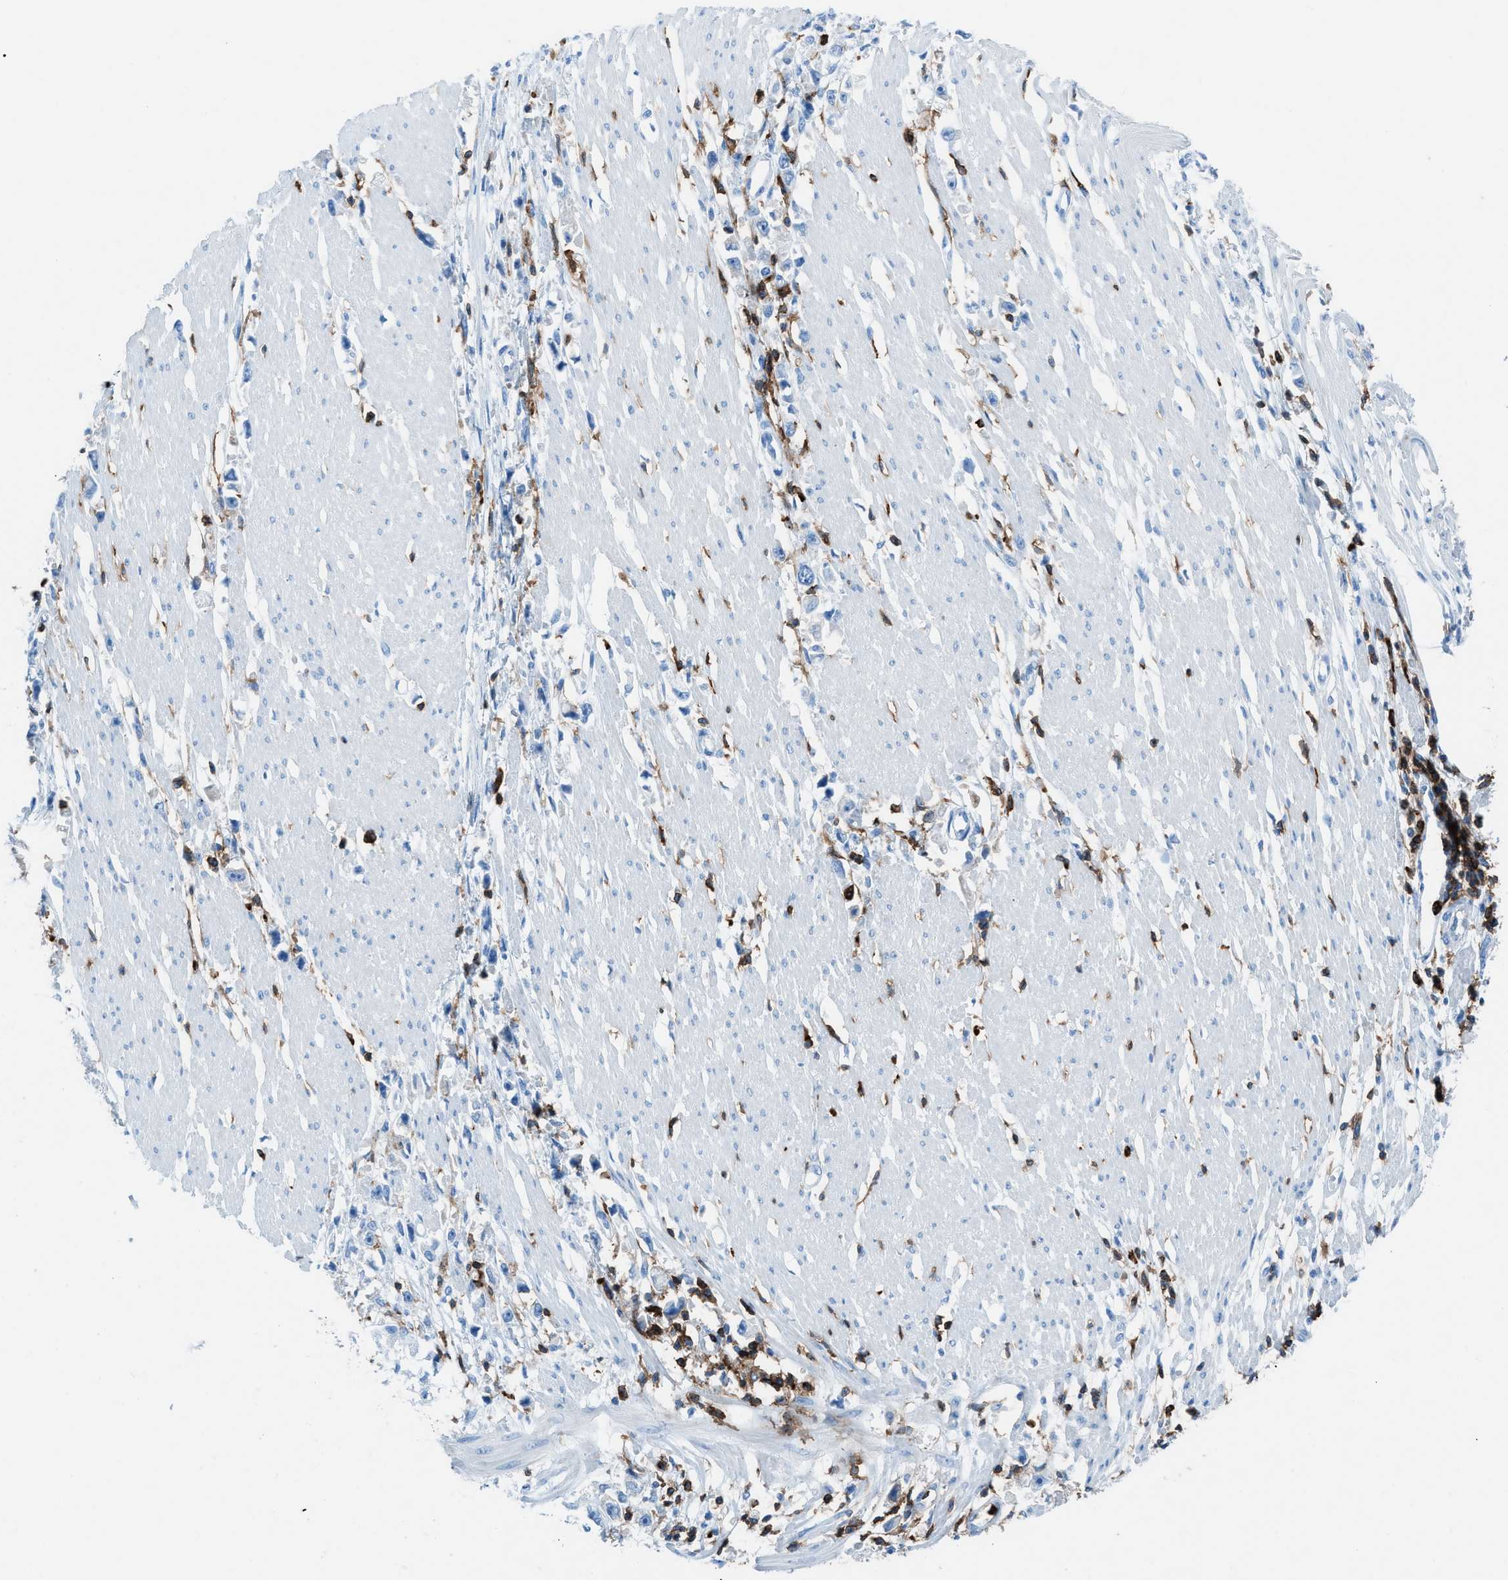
{"staining": {"intensity": "negative", "quantity": "none", "location": "none"}, "tissue": "stomach cancer", "cell_type": "Tumor cells", "image_type": "cancer", "snomed": [{"axis": "morphology", "description": "Adenocarcinoma, NOS"}, {"axis": "topography", "description": "Stomach"}], "caption": "Immunohistochemical staining of adenocarcinoma (stomach) demonstrates no significant expression in tumor cells.", "gene": "ITGB2", "patient": {"sex": "female", "age": 59}}